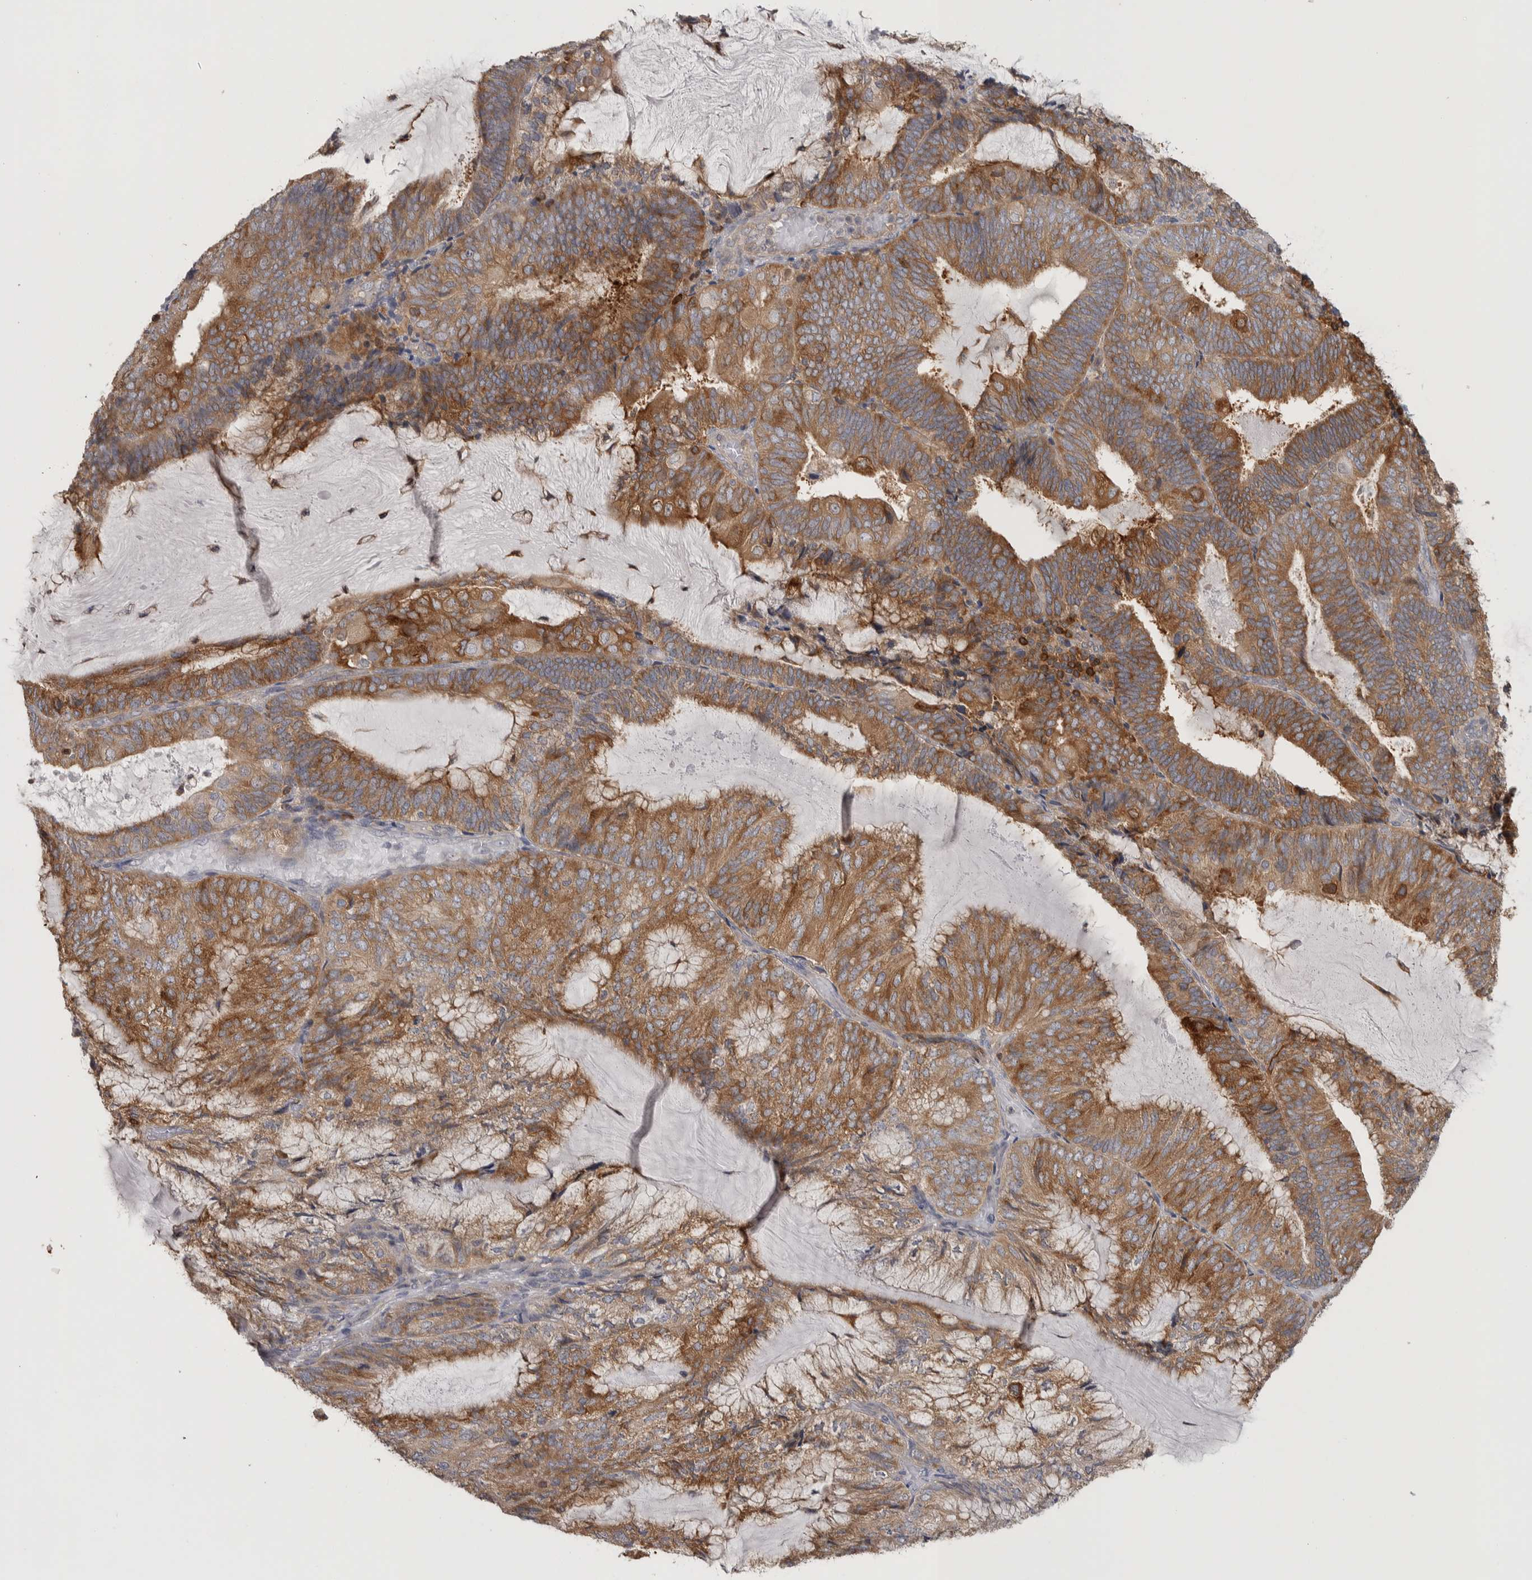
{"staining": {"intensity": "moderate", "quantity": ">75%", "location": "cytoplasmic/membranous"}, "tissue": "endometrial cancer", "cell_type": "Tumor cells", "image_type": "cancer", "snomed": [{"axis": "morphology", "description": "Adenocarcinoma, NOS"}, {"axis": "topography", "description": "Endometrium"}], "caption": "A high-resolution photomicrograph shows immunohistochemistry staining of endometrial adenocarcinoma, which shows moderate cytoplasmic/membranous staining in about >75% of tumor cells.", "gene": "NFKB2", "patient": {"sex": "female", "age": 81}}